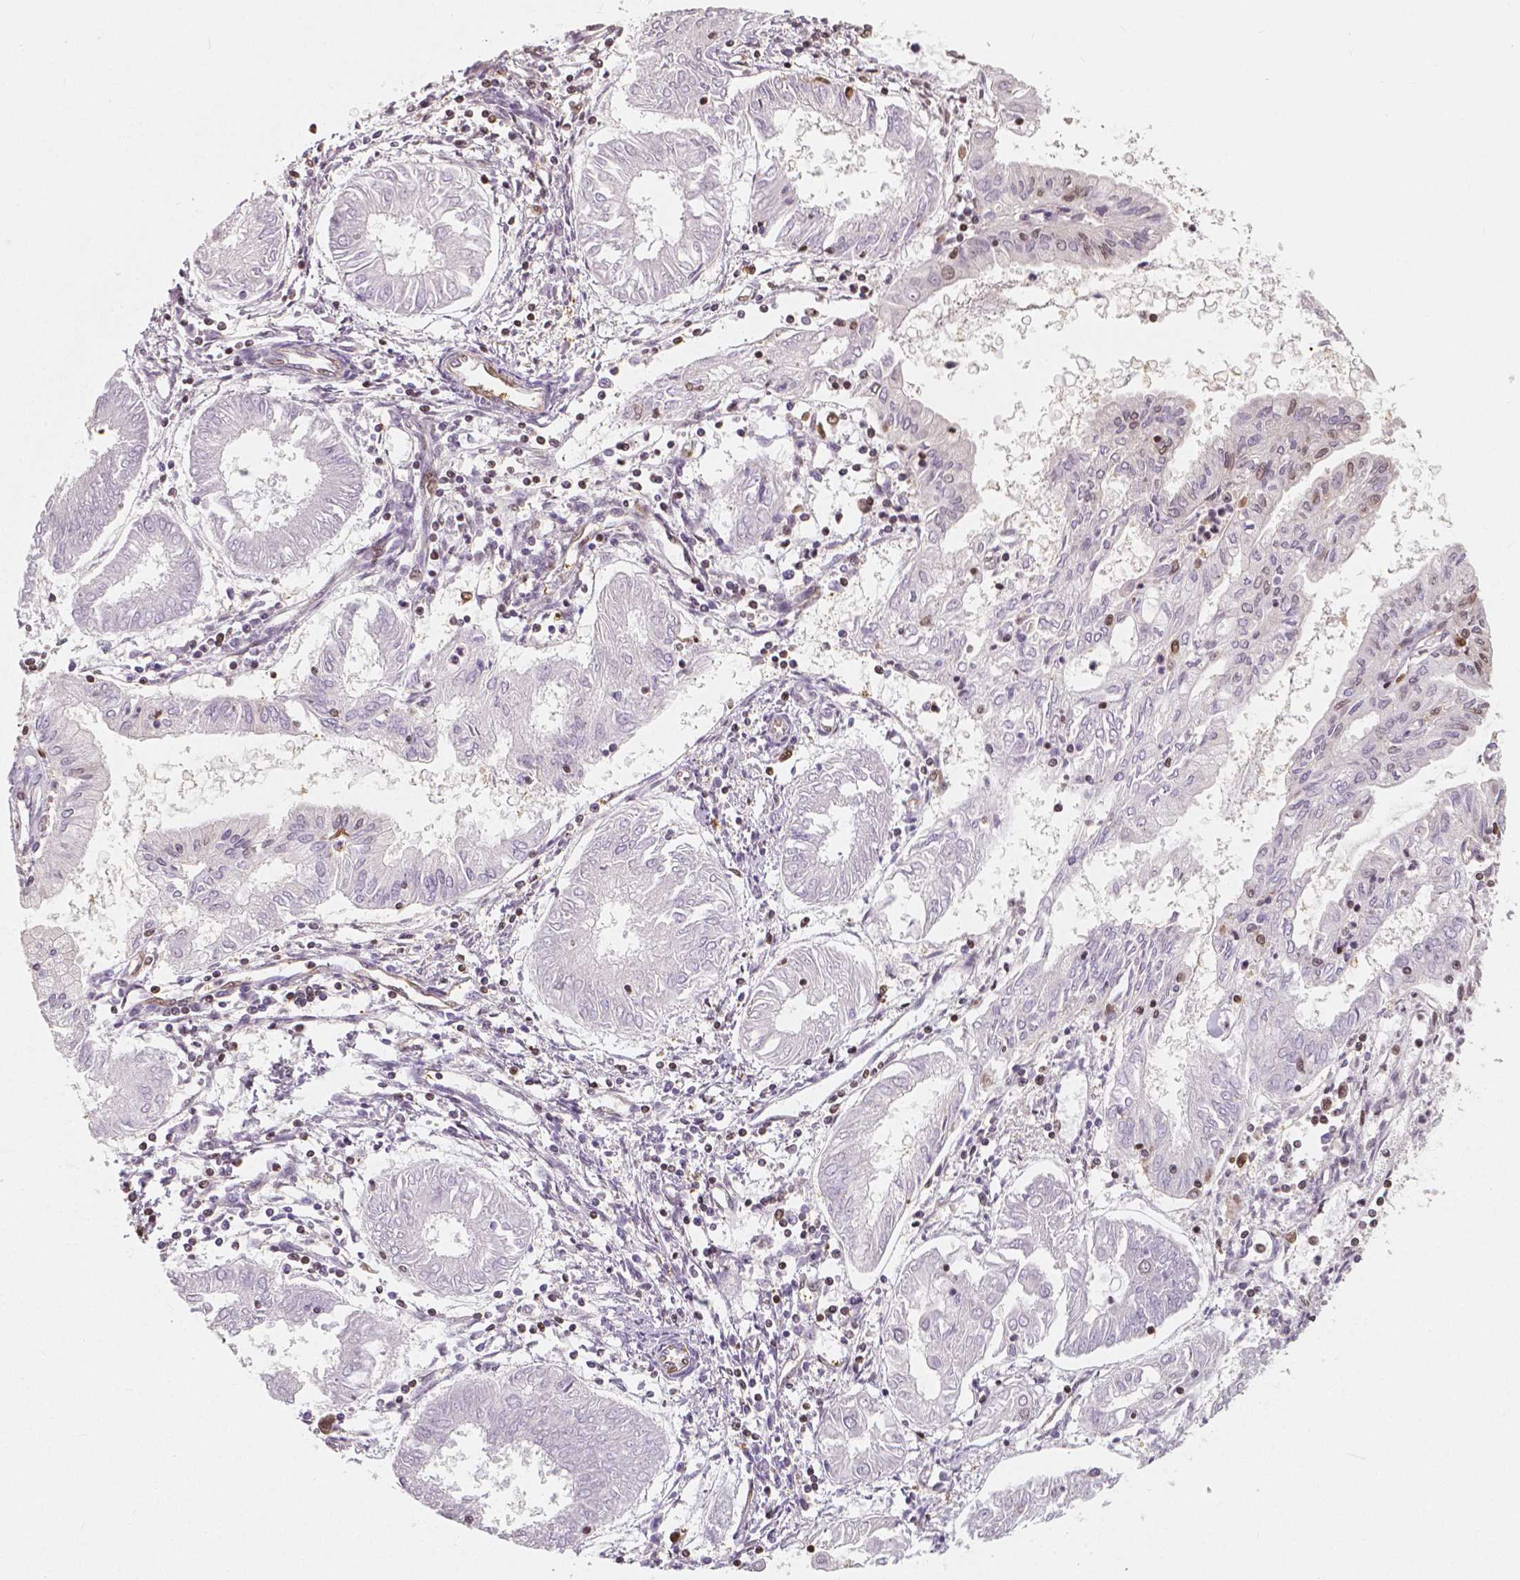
{"staining": {"intensity": "moderate", "quantity": "25%-75%", "location": "nuclear"}, "tissue": "endometrial cancer", "cell_type": "Tumor cells", "image_type": "cancer", "snomed": [{"axis": "morphology", "description": "Adenocarcinoma, NOS"}, {"axis": "topography", "description": "Endometrium"}], "caption": "Moderate nuclear positivity for a protein is identified in about 25%-75% of tumor cells of endometrial adenocarcinoma using immunohistochemistry (IHC).", "gene": "NUCKS1", "patient": {"sex": "female", "age": 68}}